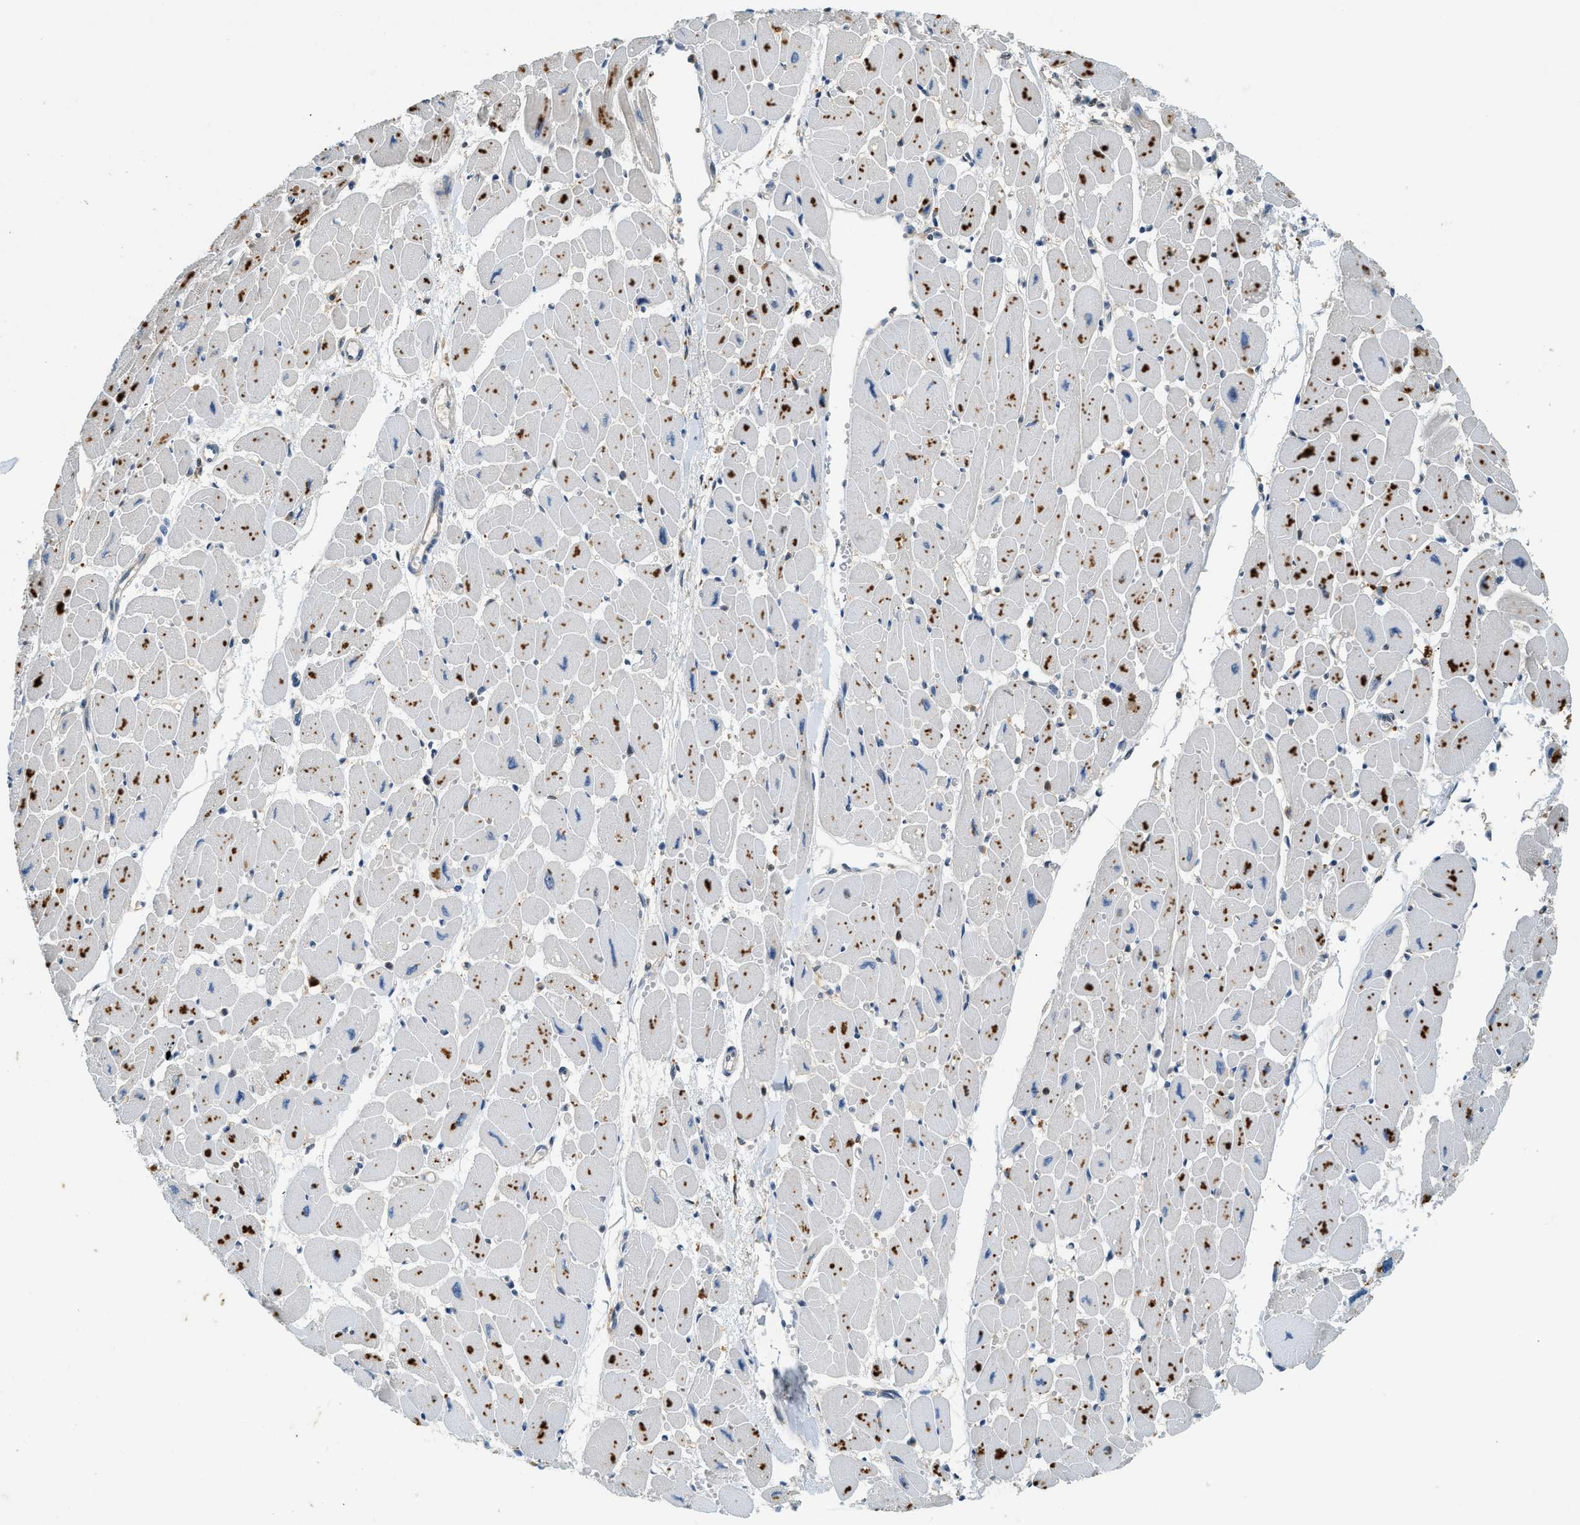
{"staining": {"intensity": "moderate", "quantity": ">75%", "location": "cytoplasmic/membranous"}, "tissue": "heart muscle", "cell_type": "Cardiomyocytes", "image_type": "normal", "snomed": [{"axis": "morphology", "description": "Normal tissue, NOS"}, {"axis": "topography", "description": "Heart"}], "caption": "DAB immunohistochemical staining of benign heart muscle exhibits moderate cytoplasmic/membranous protein expression in about >75% of cardiomyocytes.", "gene": "GMPPB", "patient": {"sex": "female", "age": 54}}